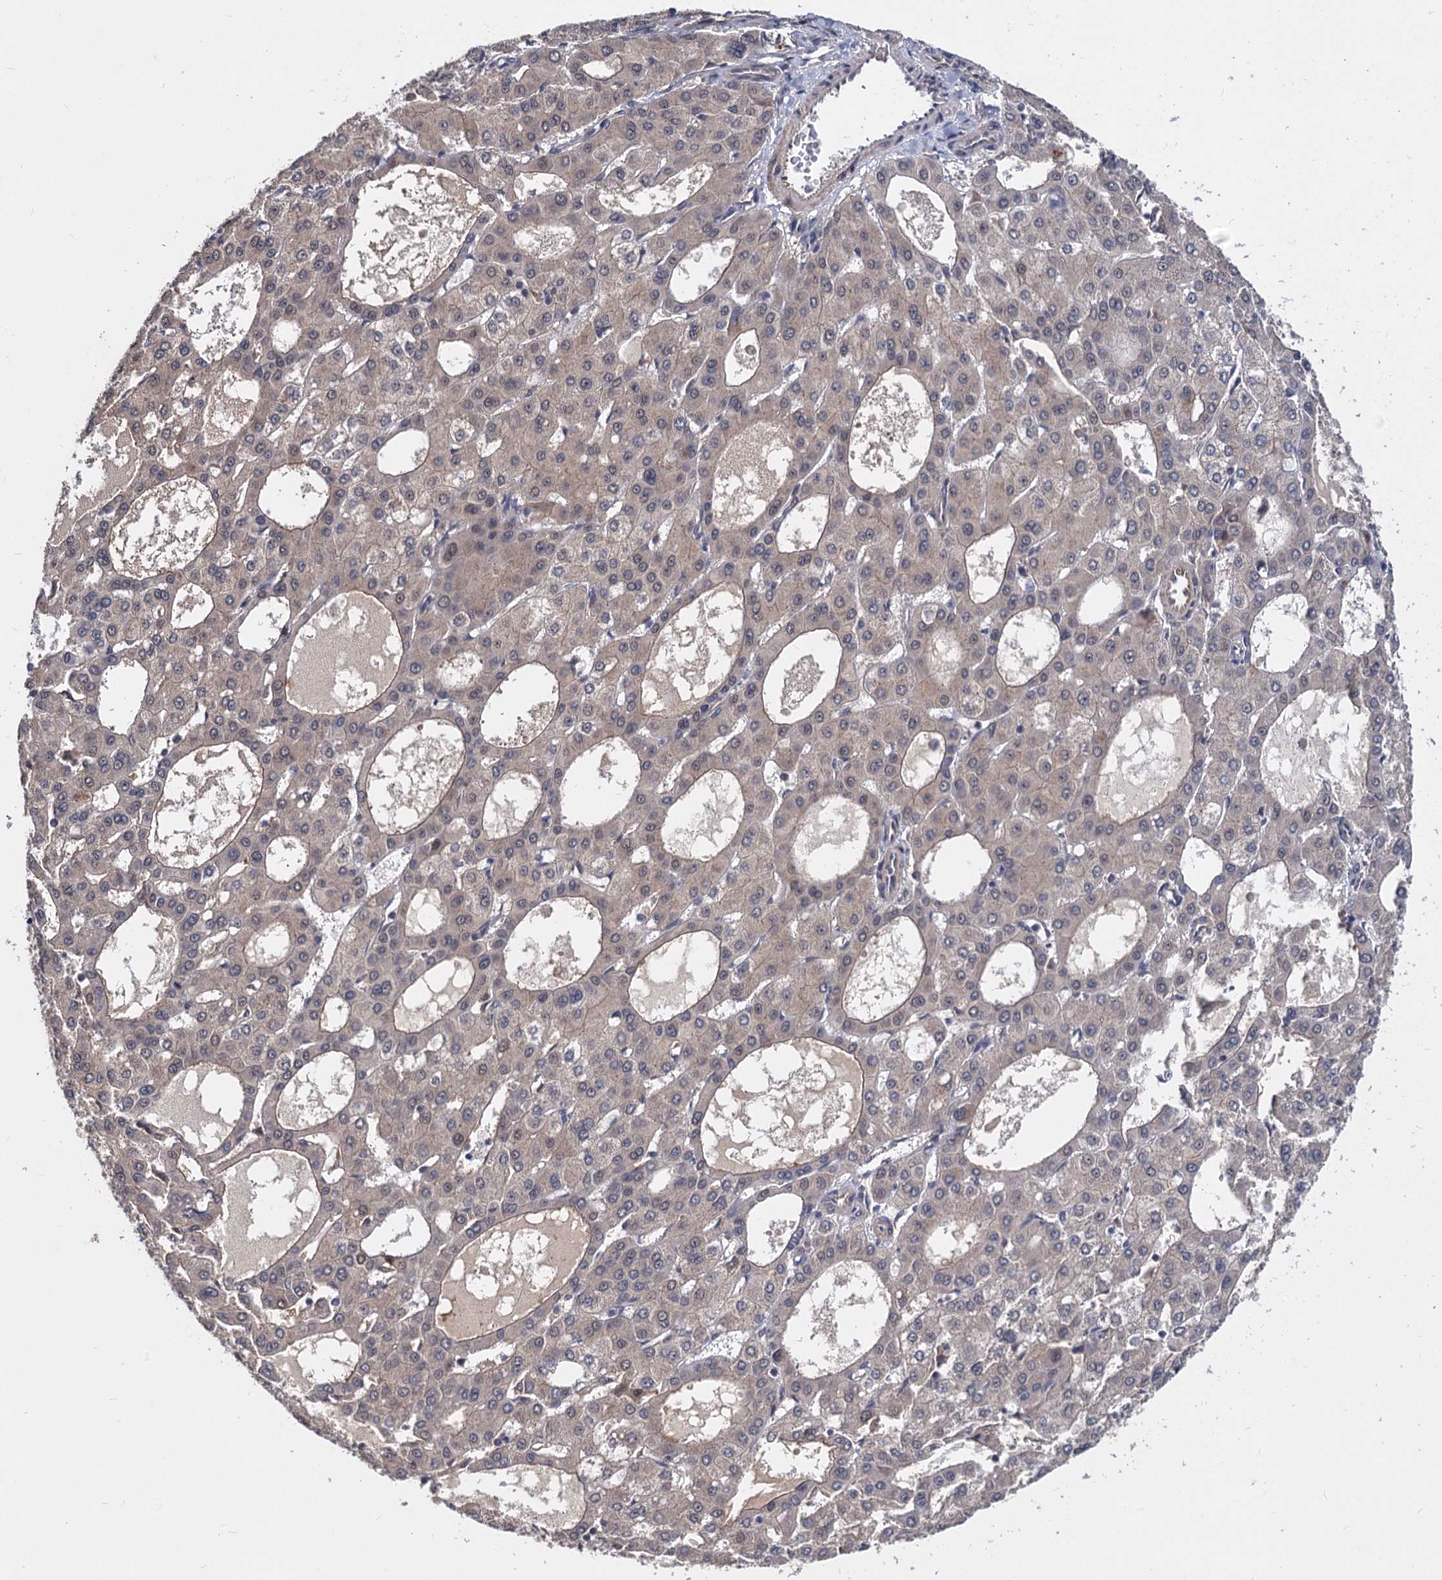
{"staining": {"intensity": "negative", "quantity": "none", "location": "none"}, "tissue": "liver cancer", "cell_type": "Tumor cells", "image_type": "cancer", "snomed": [{"axis": "morphology", "description": "Carcinoma, Hepatocellular, NOS"}, {"axis": "topography", "description": "Liver"}], "caption": "IHC histopathology image of neoplastic tissue: liver cancer stained with DAB exhibits no significant protein positivity in tumor cells. (Stains: DAB immunohistochemistry (IHC) with hematoxylin counter stain, Microscopy: brightfield microscopy at high magnification).", "gene": "PSMD4", "patient": {"sex": "male", "age": 47}}